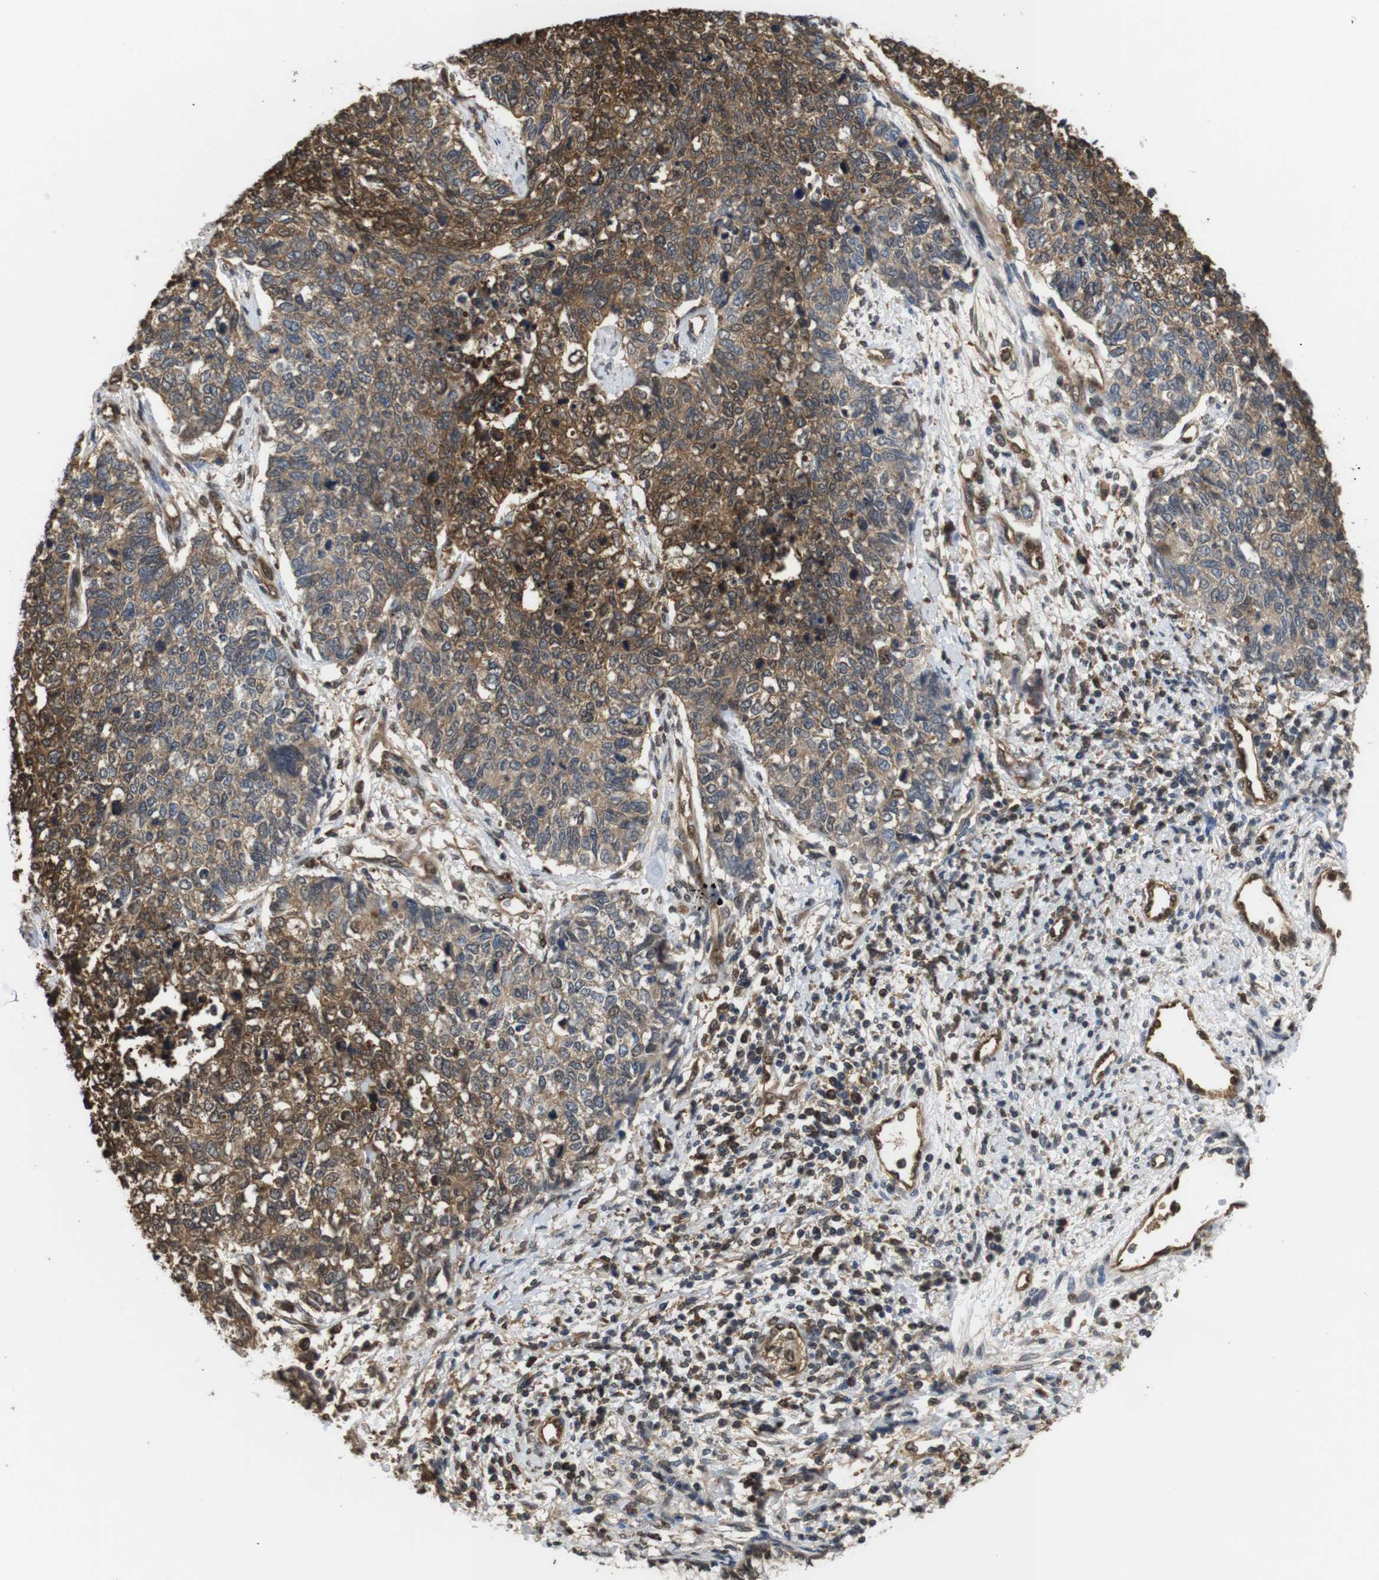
{"staining": {"intensity": "moderate", "quantity": ">75%", "location": "cytoplasmic/membranous,nuclear"}, "tissue": "cervical cancer", "cell_type": "Tumor cells", "image_type": "cancer", "snomed": [{"axis": "morphology", "description": "Squamous cell carcinoma, NOS"}, {"axis": "topography", "description": "Cervix"}], "caption": "Immunohistochemical staining of squamous cell carcinoma (cervical) demonstrates moderate cytoplasmic/membranous and nuclear protein staining in about >75% of tumor cells.", "gene": "LDHA", "patient": {"sex": "female", "age": 63}}